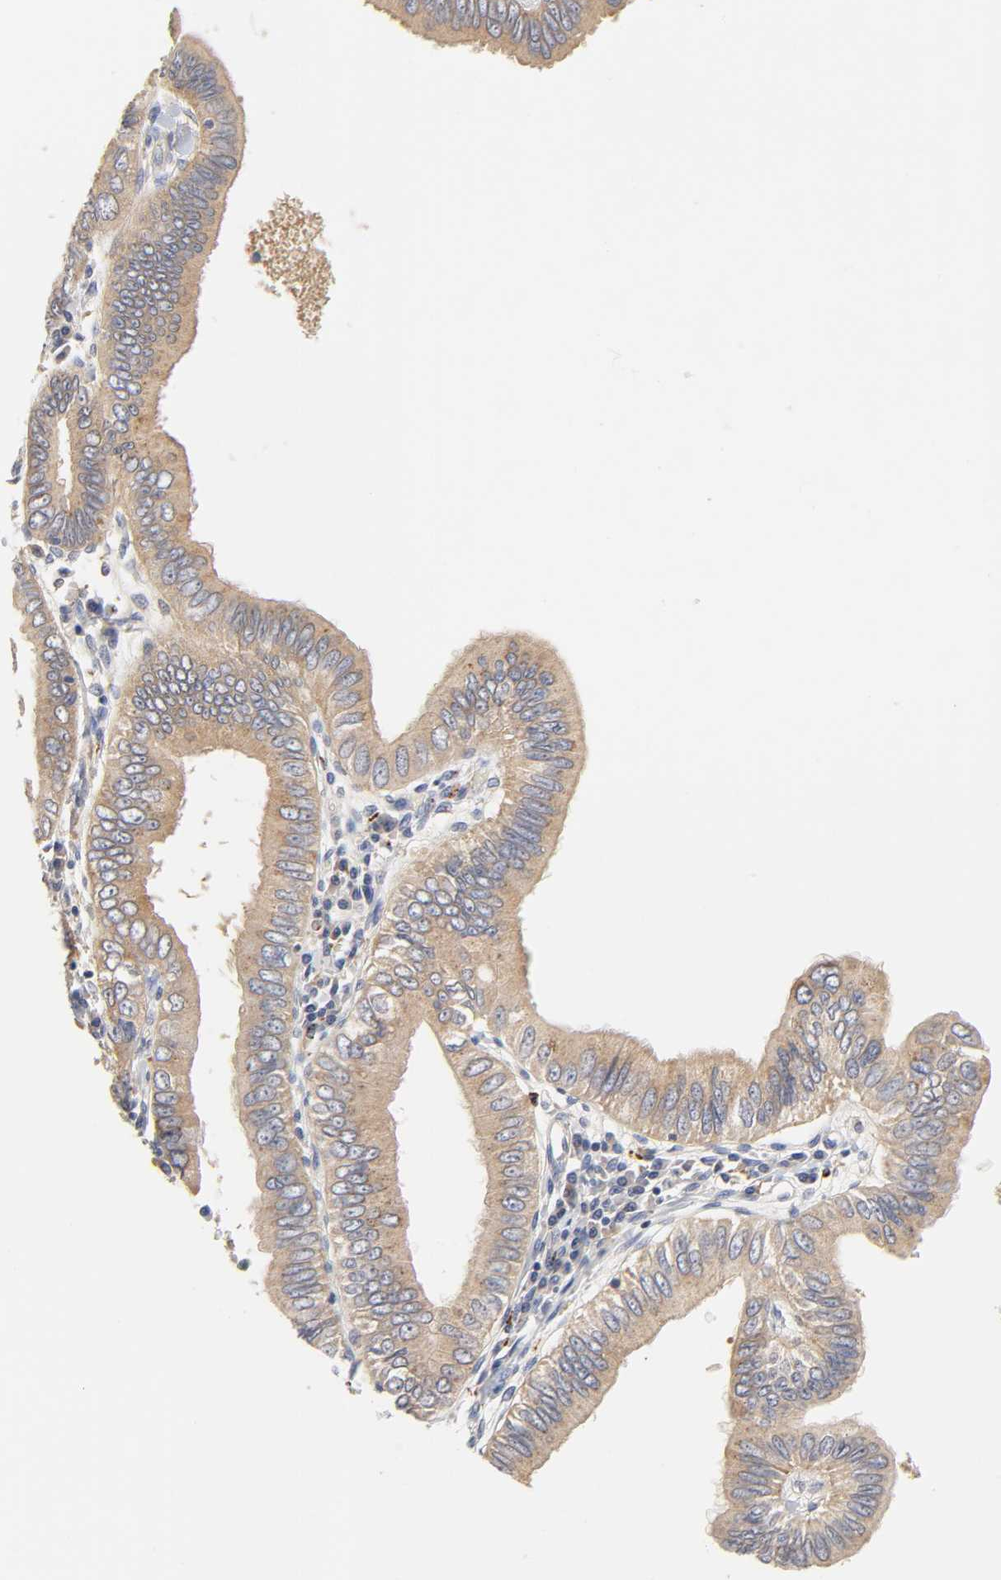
{"staining": {"intensity": "moderate", "quantity": ">75%", "location": "cytoplasmic/membranous"}, "tissue": "pancreatic cancer", "cell_type": "Tumor cells", "image_type": "cancer", "snomed": [{"axis": "morphology", "description": "Normal tissue, NOS"}, {"axis": "topography", "description": "Lymph node"}], "caption": "Protein analysis of pancreatic cancer tissue exhibits moderate cytoplasmic/membranous staining in approximately >75% of tumor cells.", "gene": "C17orf75", "patient": {"sex": "male", "age": 50}}